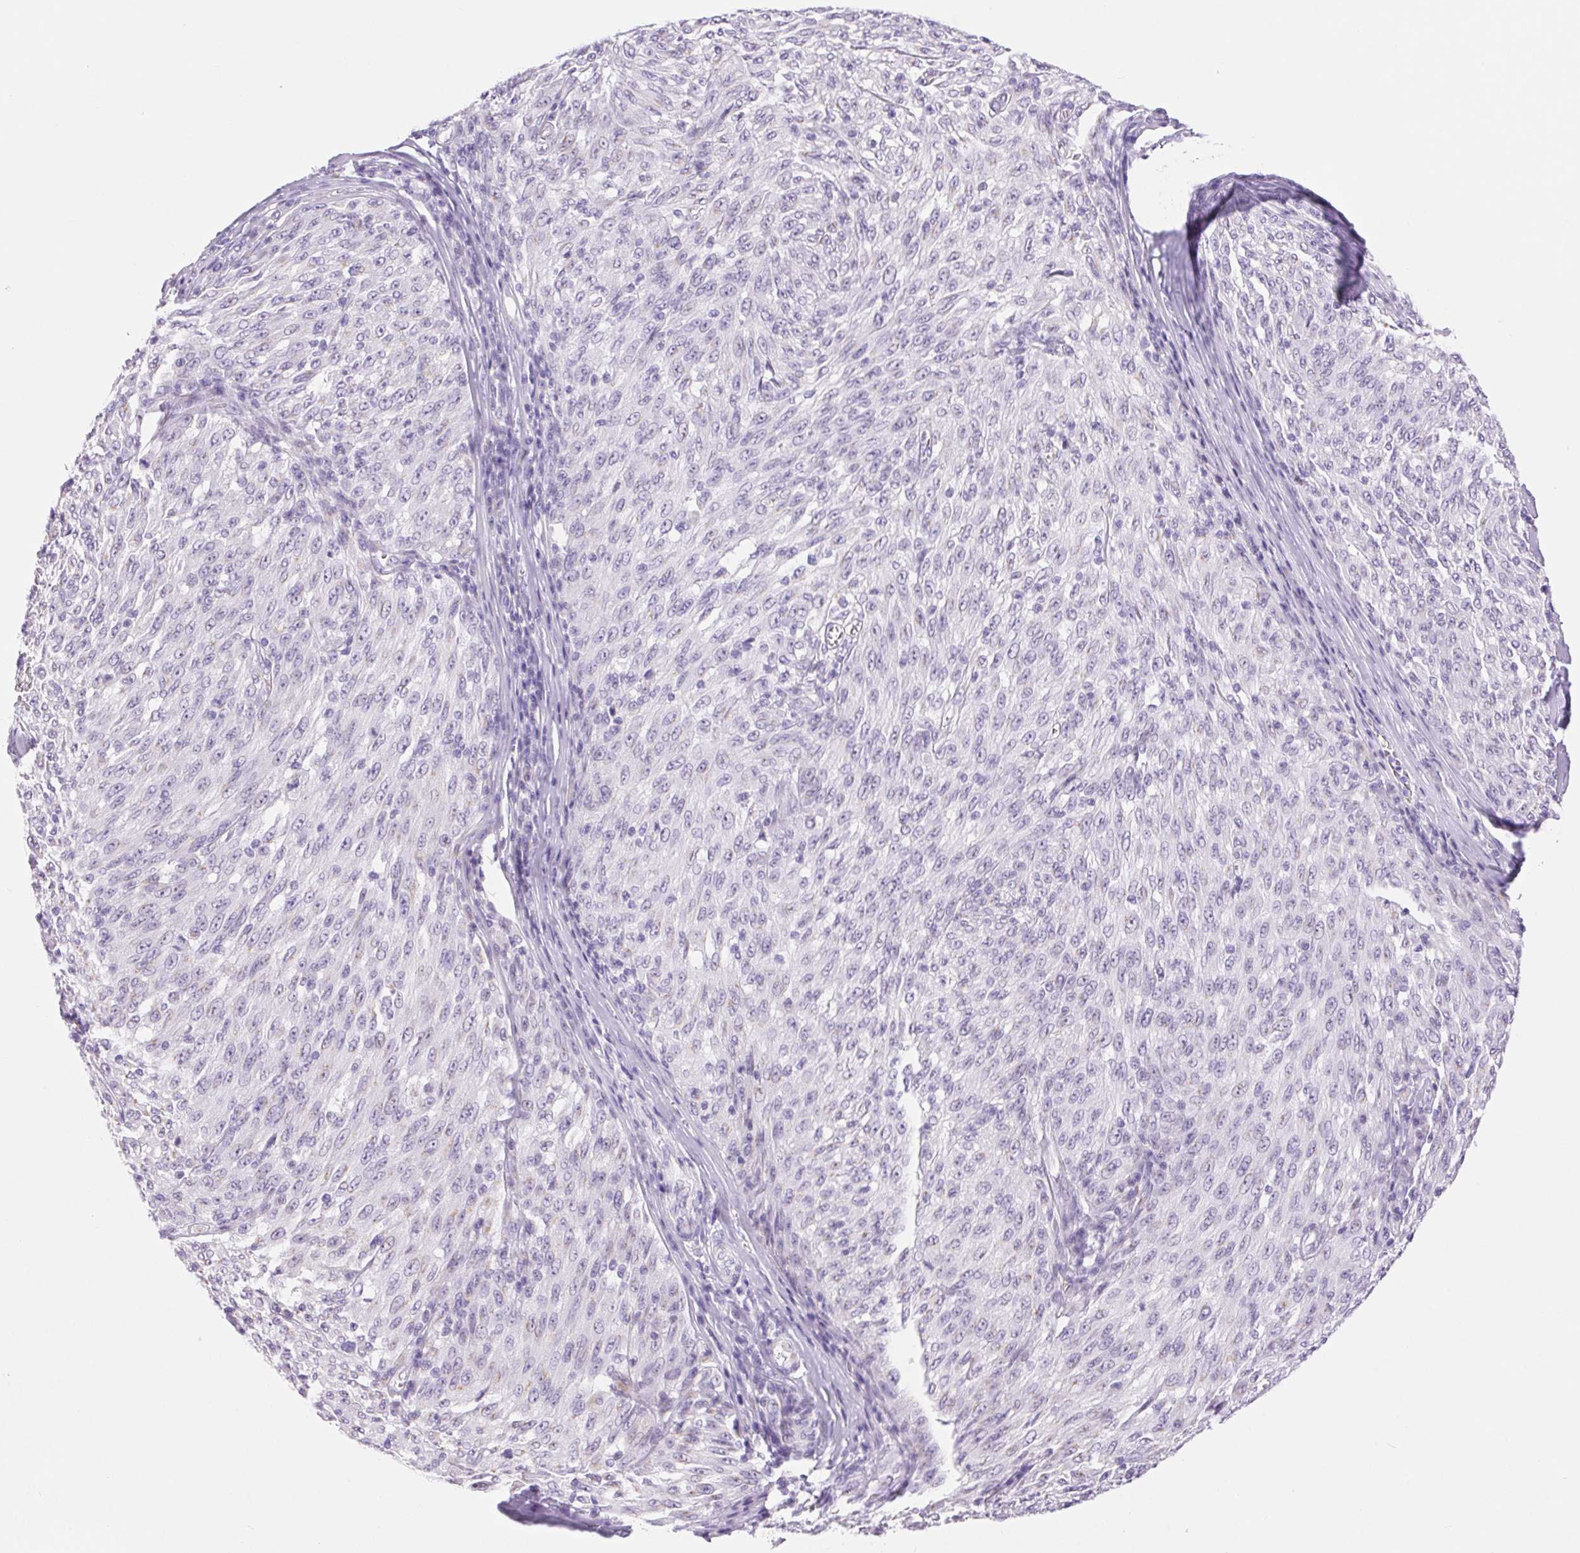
{"staining": {"intensity": "negative", "quantity": "none", "location": "none"}, "tissue": "melanoma", "cell_type": "Tumor cells", "image_type": "cancer", "snomed": [{"axis": "morphology", "description": "Malignant melanoma, NOS"}, {"axis": "topography", "description": "Skin"}], "caption": "A photomicrograph of human melanoma is negative for staining in tumor cells.", "gene": "SERPINB3", "patient": {"sex": "male", "age": 85}}